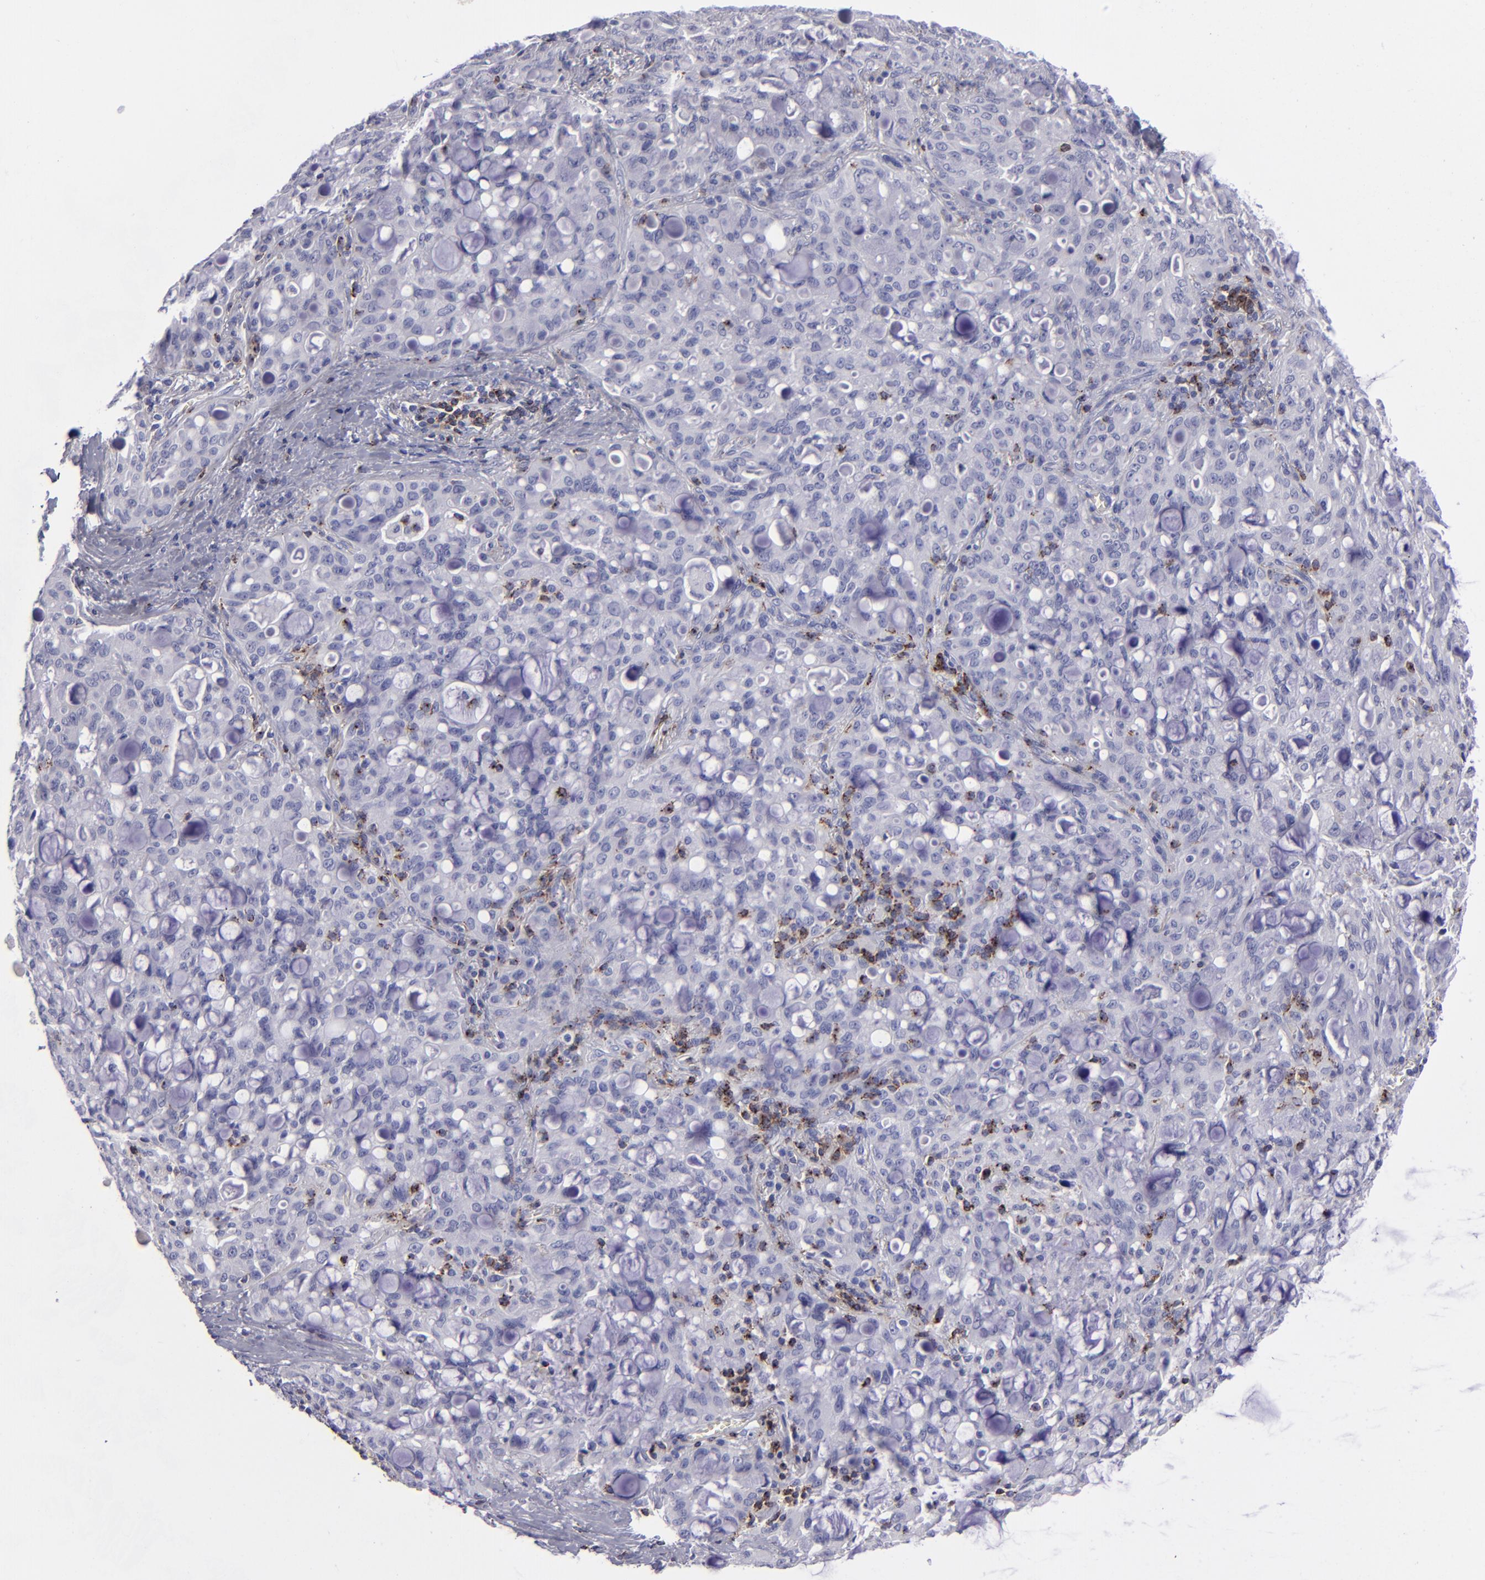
{"staining": {"intensity": "negative", "quantity": "none", "location": "none"}, "tissue": "lung cancer", "cell_type": "Tumor cells", "image_type": "cancer", "snomed": [{"axis": "morphology", "description": "Adenocarcinoma, NOS"}, {"axis": "topography", "description": "Lung"}], "caption": "Immunohistochemistry photomicrograph of neoplastic tissue: human lung adenocarcinoma stained with DAB reveals no significant protein staining in tumor cells.", "gene": "CD2", "patient": {"sex": "female", "age": 44}}